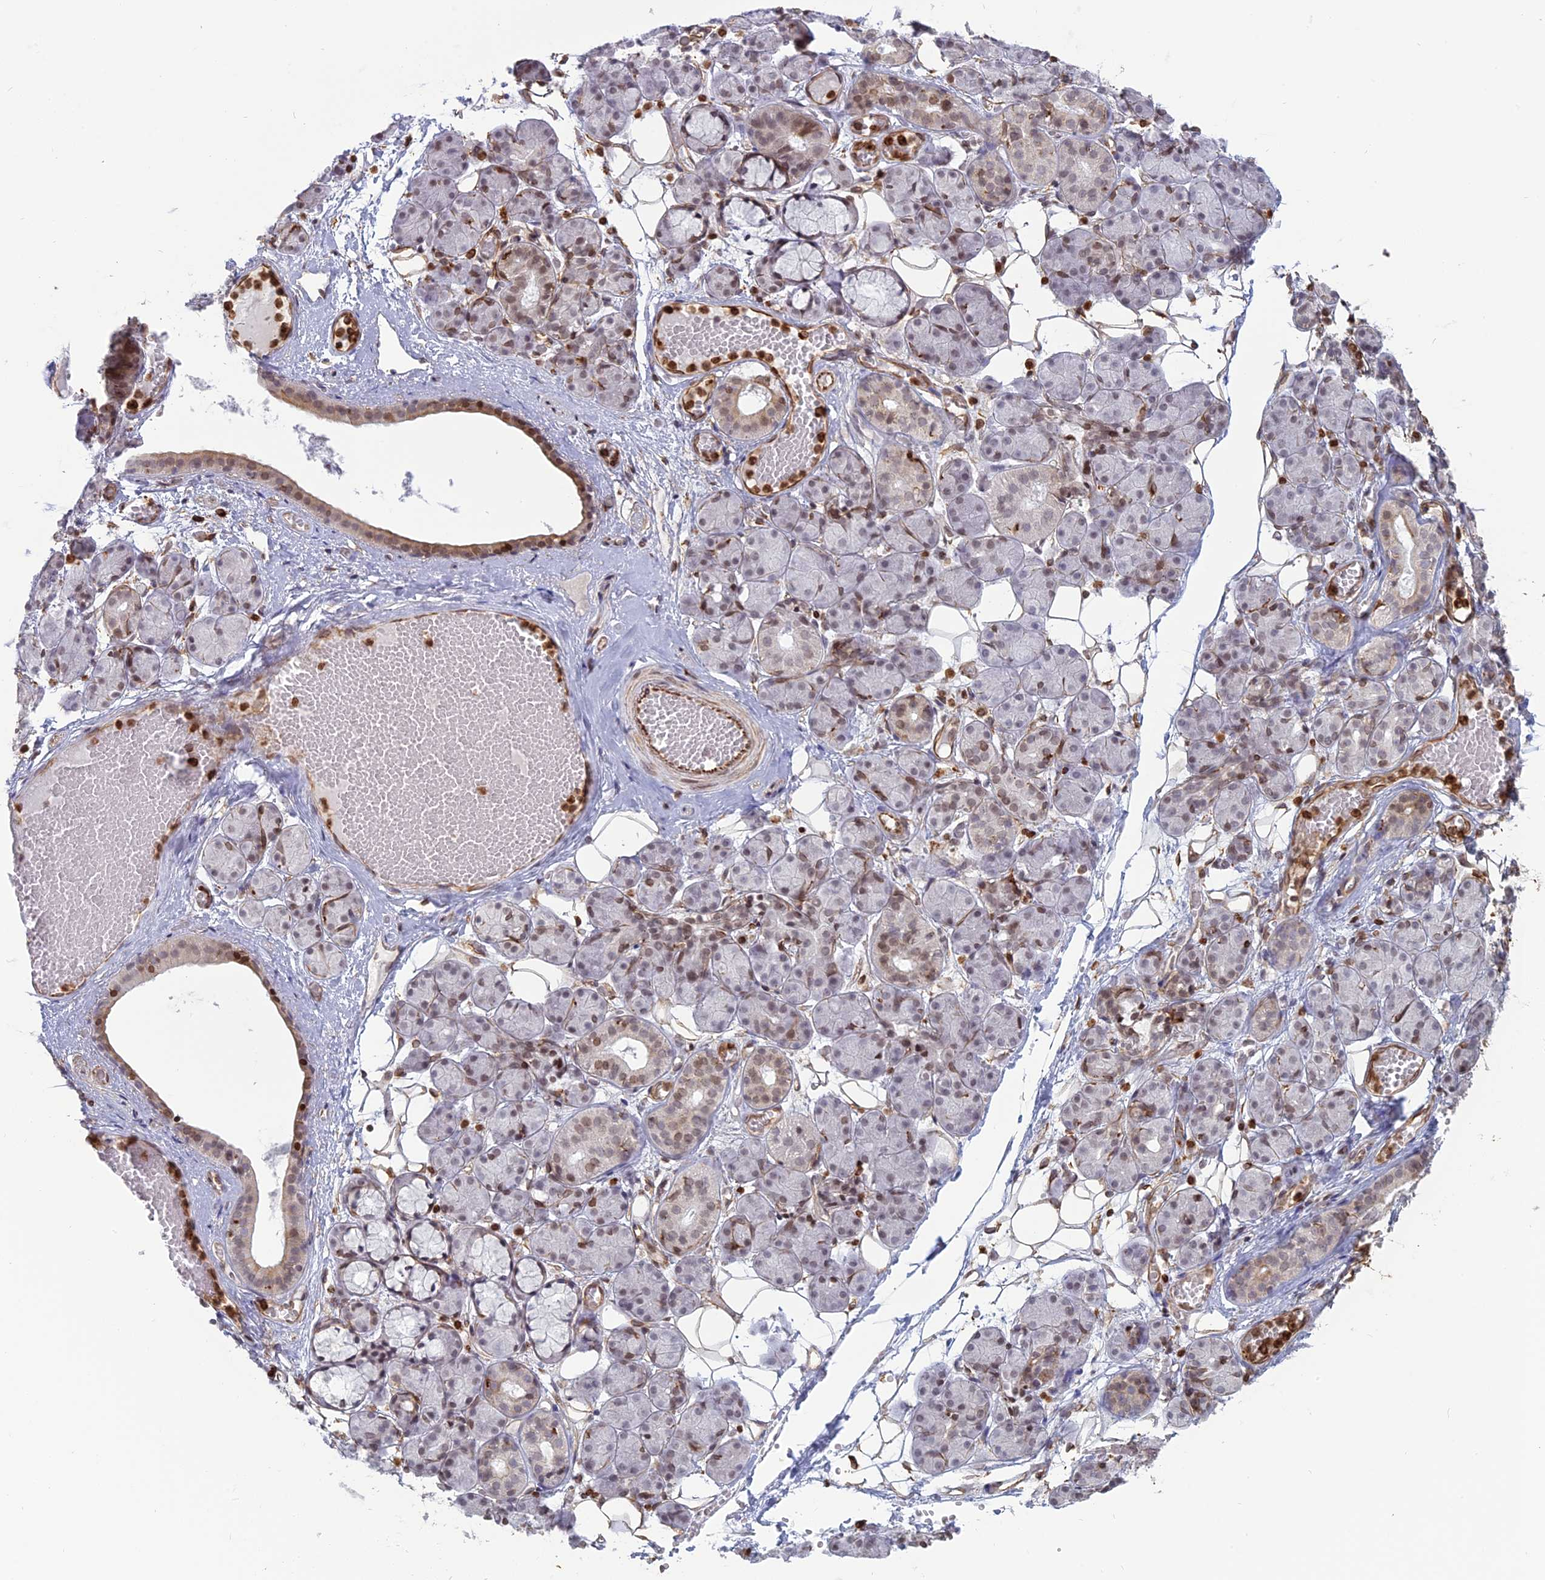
{"staining": {"intensity": "weak", "quantity": "<25%", "location": "nuclear"}, "tissue": "salivary gland", "cell_type": "Glandular cells", "image_type": "normal", "snomed": [{"axis": "morphology", "description": "Normal tissue, NOS"}, {"axis": "topography", "description": "Salivary gland"}], "caption": "IHC of normal human salivary gland reveals no staining in glandular cells. The staining is performed using DAB (3,3'-diaminobenzidine) brown chromogen with nuclei counter-stained in using hematoxylin.", "gene": "APOBR", "patient": {"sex": "male", "age": 63}}